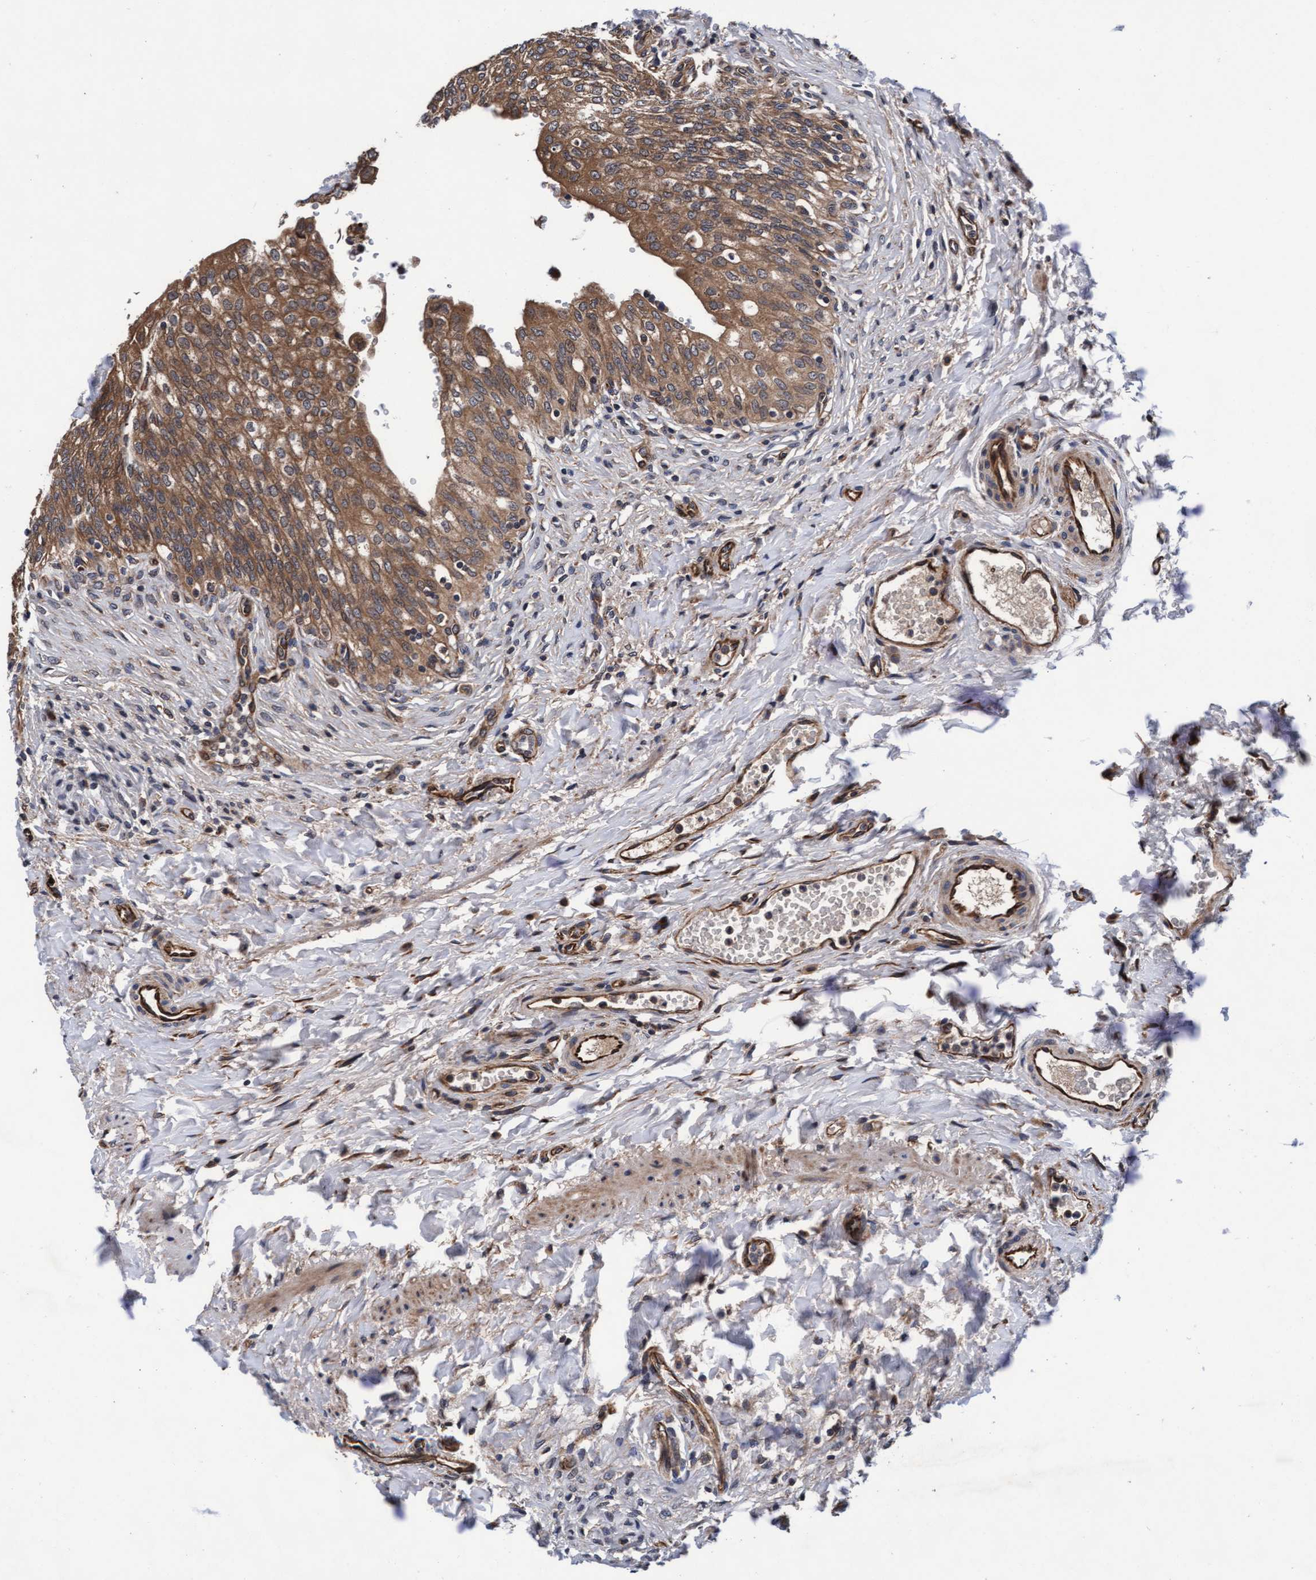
{"staining": {"intensity": "strong", "quantity": ">75%", "location": "cytoplasmic/membranous"}, "tissue": "urinary bladder", "cell_type": "Urothelial cells", "image_type": "normal", "snomed": [{"axis": "morphology", "description": "Urothelial carcinoma, High grade"}, {"axis": "topography", "description": "Urinary bladder"}], "caption": "The photomicrograph displays staining of benign urinary bladder, revealing strong cytoplasmic/membranous protein expression (brown color) within urothelial cells. (DAB (3,3'-diaminobenzidine) = brown stain, brightfield microscopy at high magnification).", "gene": "EFCAB13", "patient": {"sex": "male", "age": 46}}